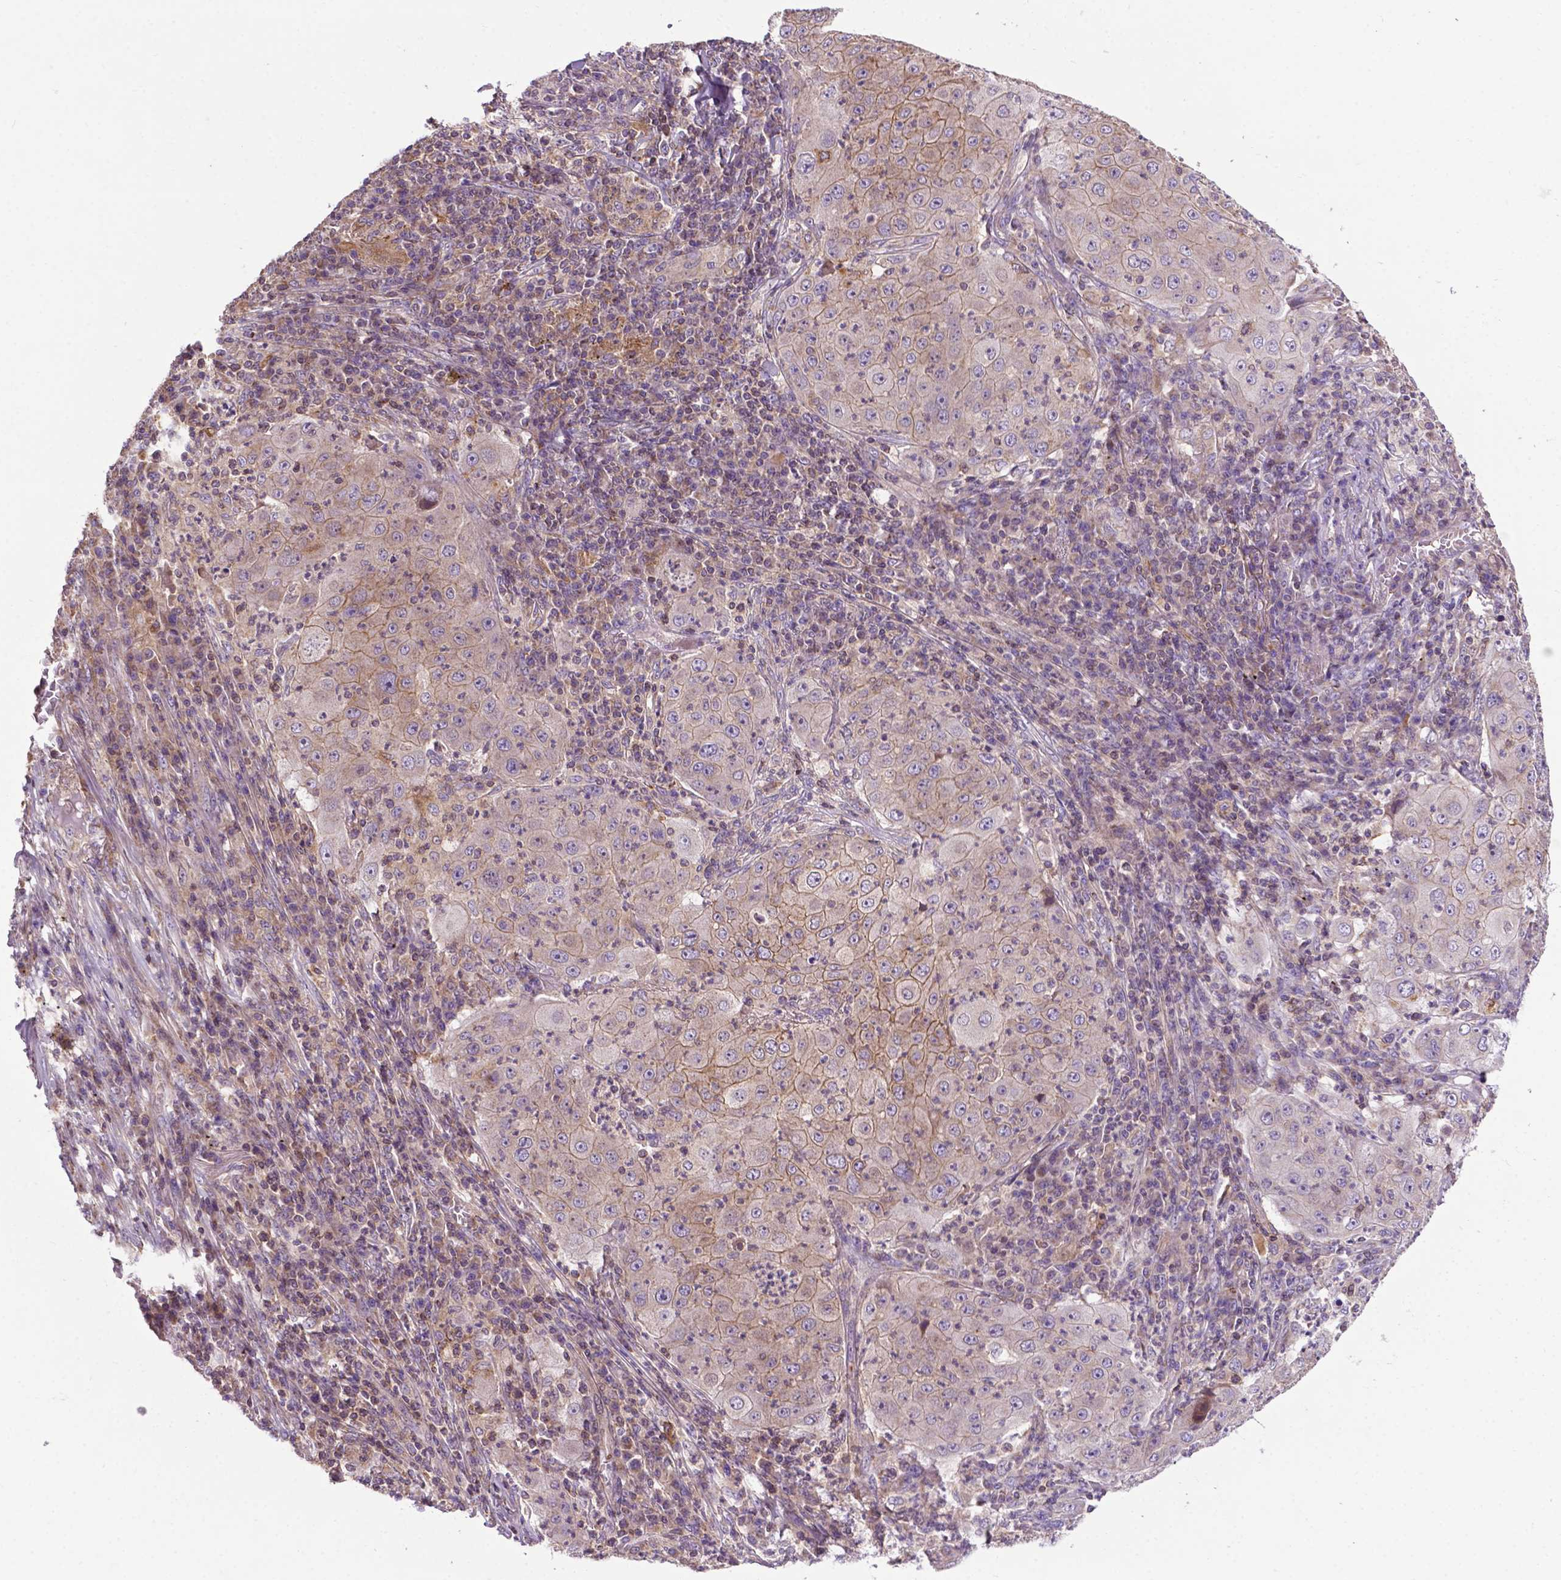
{"staining": {"intensity": "moderate", "quantity": "25%-75%", "location": "cytoplasmic/membranous"}, "tissue": "lung cancer", "cell_type": "Tumor cells", "image_type": "cancer", "snomed": [{"axis": "morphology", "description": "Squamous cell carcinoma, NOS"}, {"axis": "topography", "description": "Lung"}], "caption": "Immunohistochemistry (IHC) micrograph of human lung cancer (squamous cell carcinoma) stained for a protein (brown), which demonstrates medium levels of moderate cytoplasmic/membranous staining in about 25%-75% of tumor cells.", "gene": "SPNS2", "patient": {"sex": "female", "age": 59}}